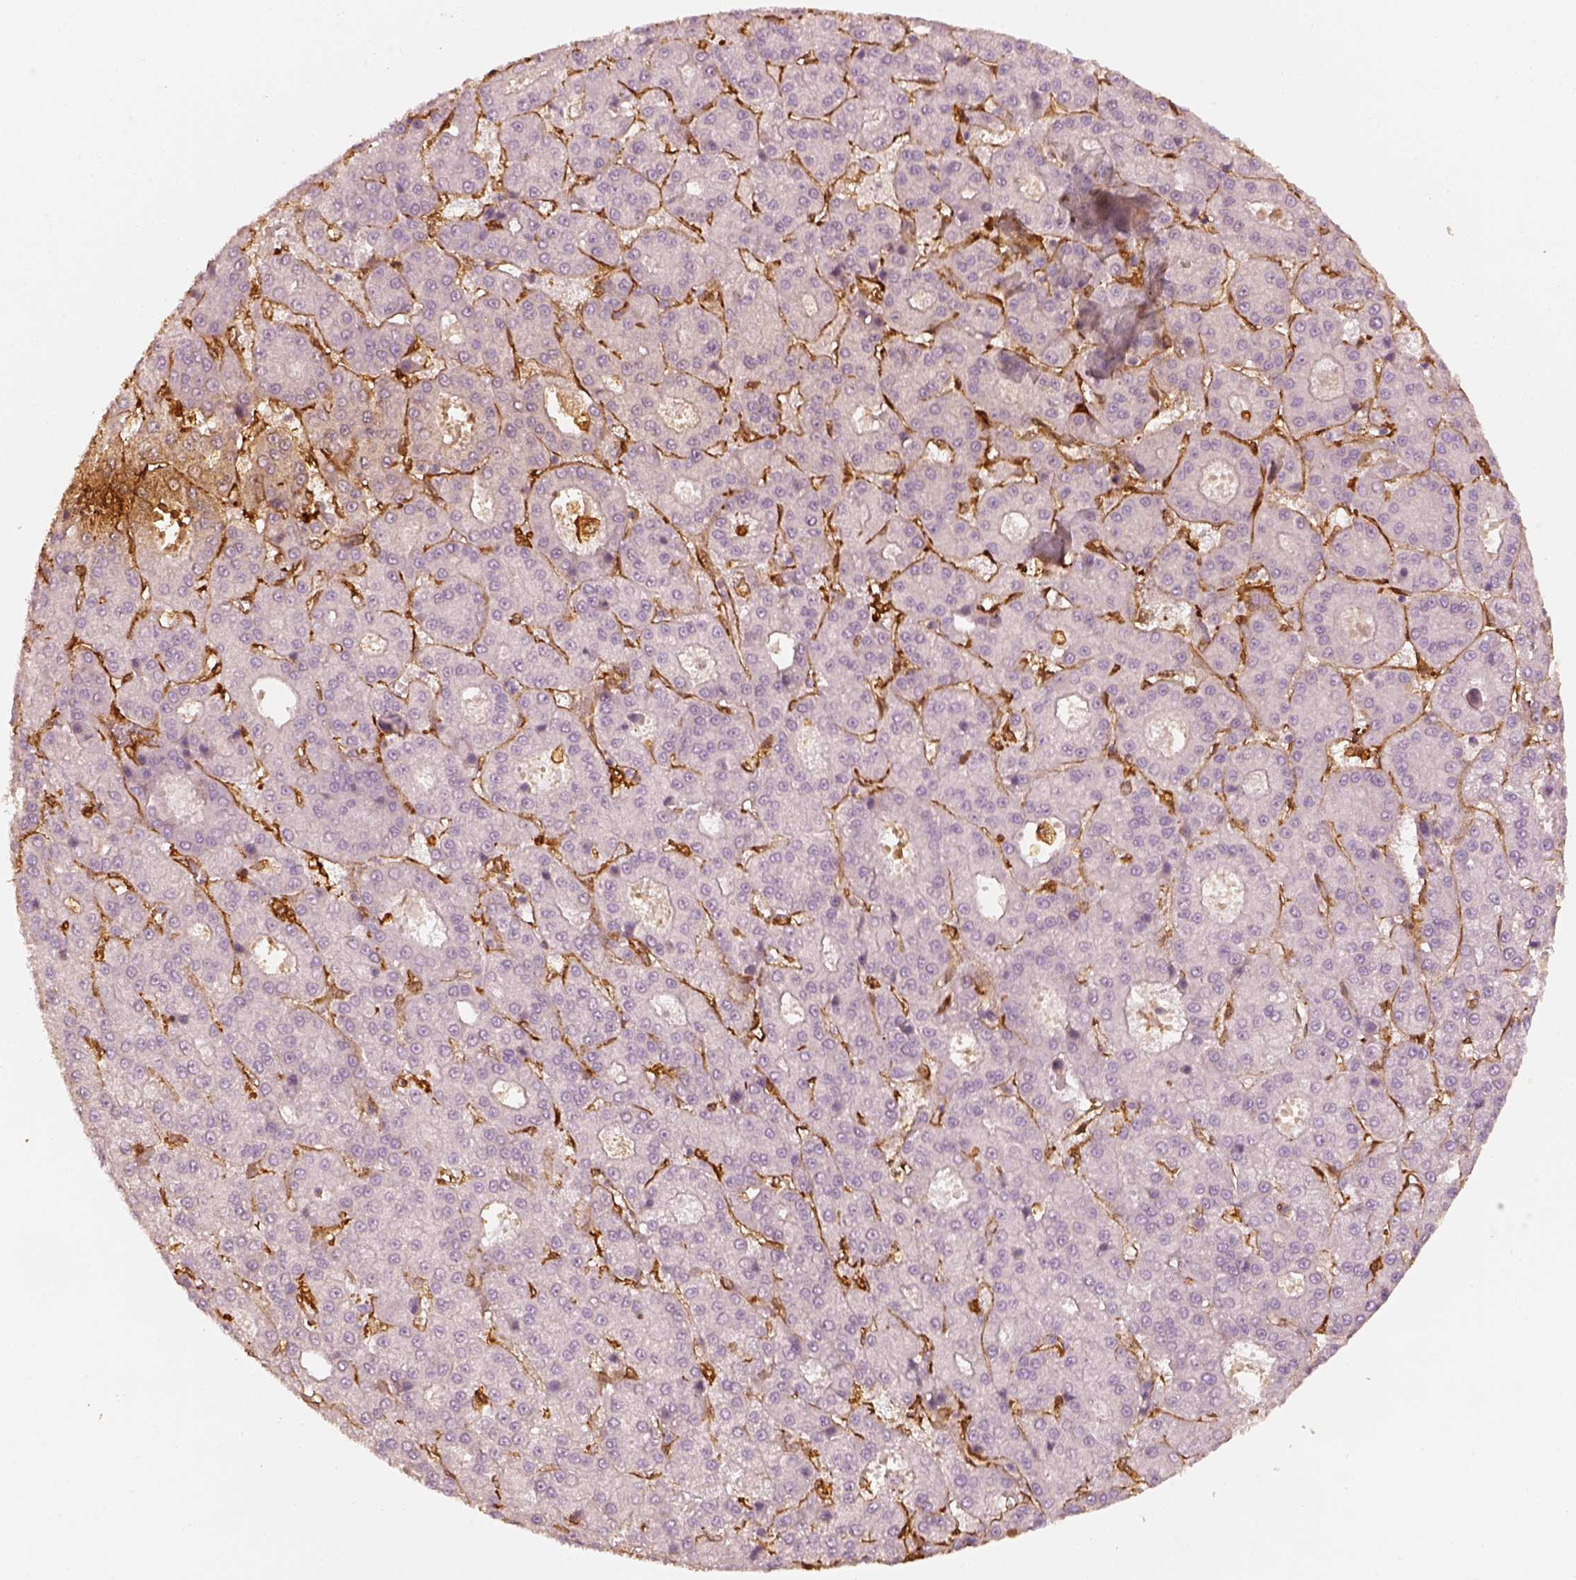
{"staining": {"intensity": "negative", "quantity": "none", "location": "none"}, "tissue": "liver cancer", "cell_type": "Tumor cells", "image_type": "cancer", "snomed": [{"axis": "morphology", "description": "Carcinoma, Hepatocellular, NOS"}, {"axis": "topography", "description": "Liver"}], "caption": "IHC photomicrograph of neoplastic tissue: human liver cancer stained with DAB (3,3'-diaminobenzidine) exhibits no significant protein expression in tumor cells.", "gene": "FSCN1", "patient": {"sex": "male", "age": 70}}